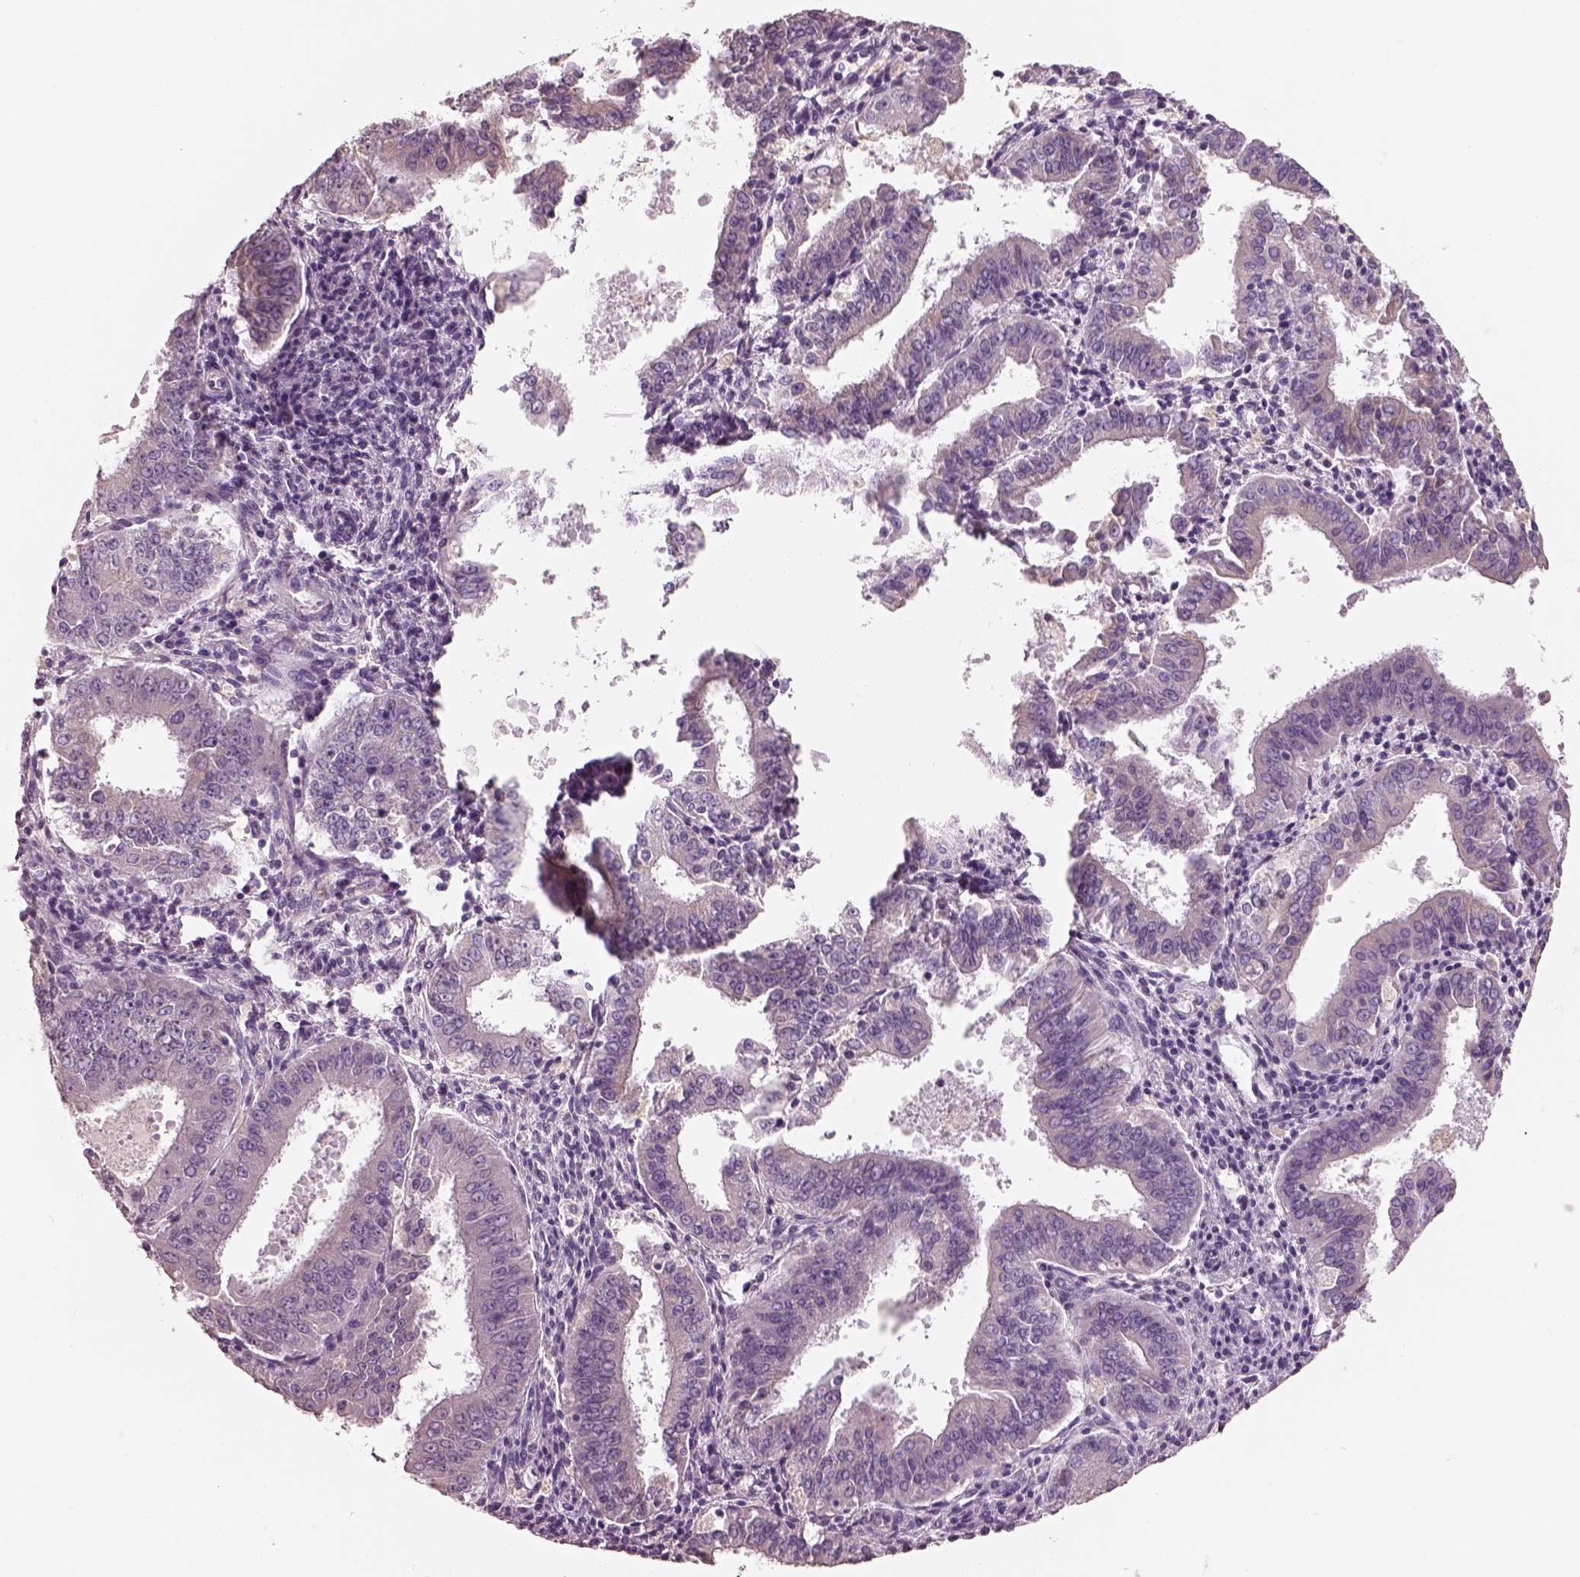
{"staining": {"intensity": "negative", "quantity": "none", "location": "none"}, "tissue": "ovarian cancer", "cell_type": "Tumor cells", "image_type": "cancer", "snomed": [{"axis": "morphology", "description": "Carcinoma, endometroid"}, {"axis": "topography", "description": "Ovary"}], "caption": "The immunohistochemistry (IHC) histopathology image has no significant expression in tumor cells of ovarian cancer tissue.", "gene": "PNOC", "patient": {"sex": "female", "age": 42}}